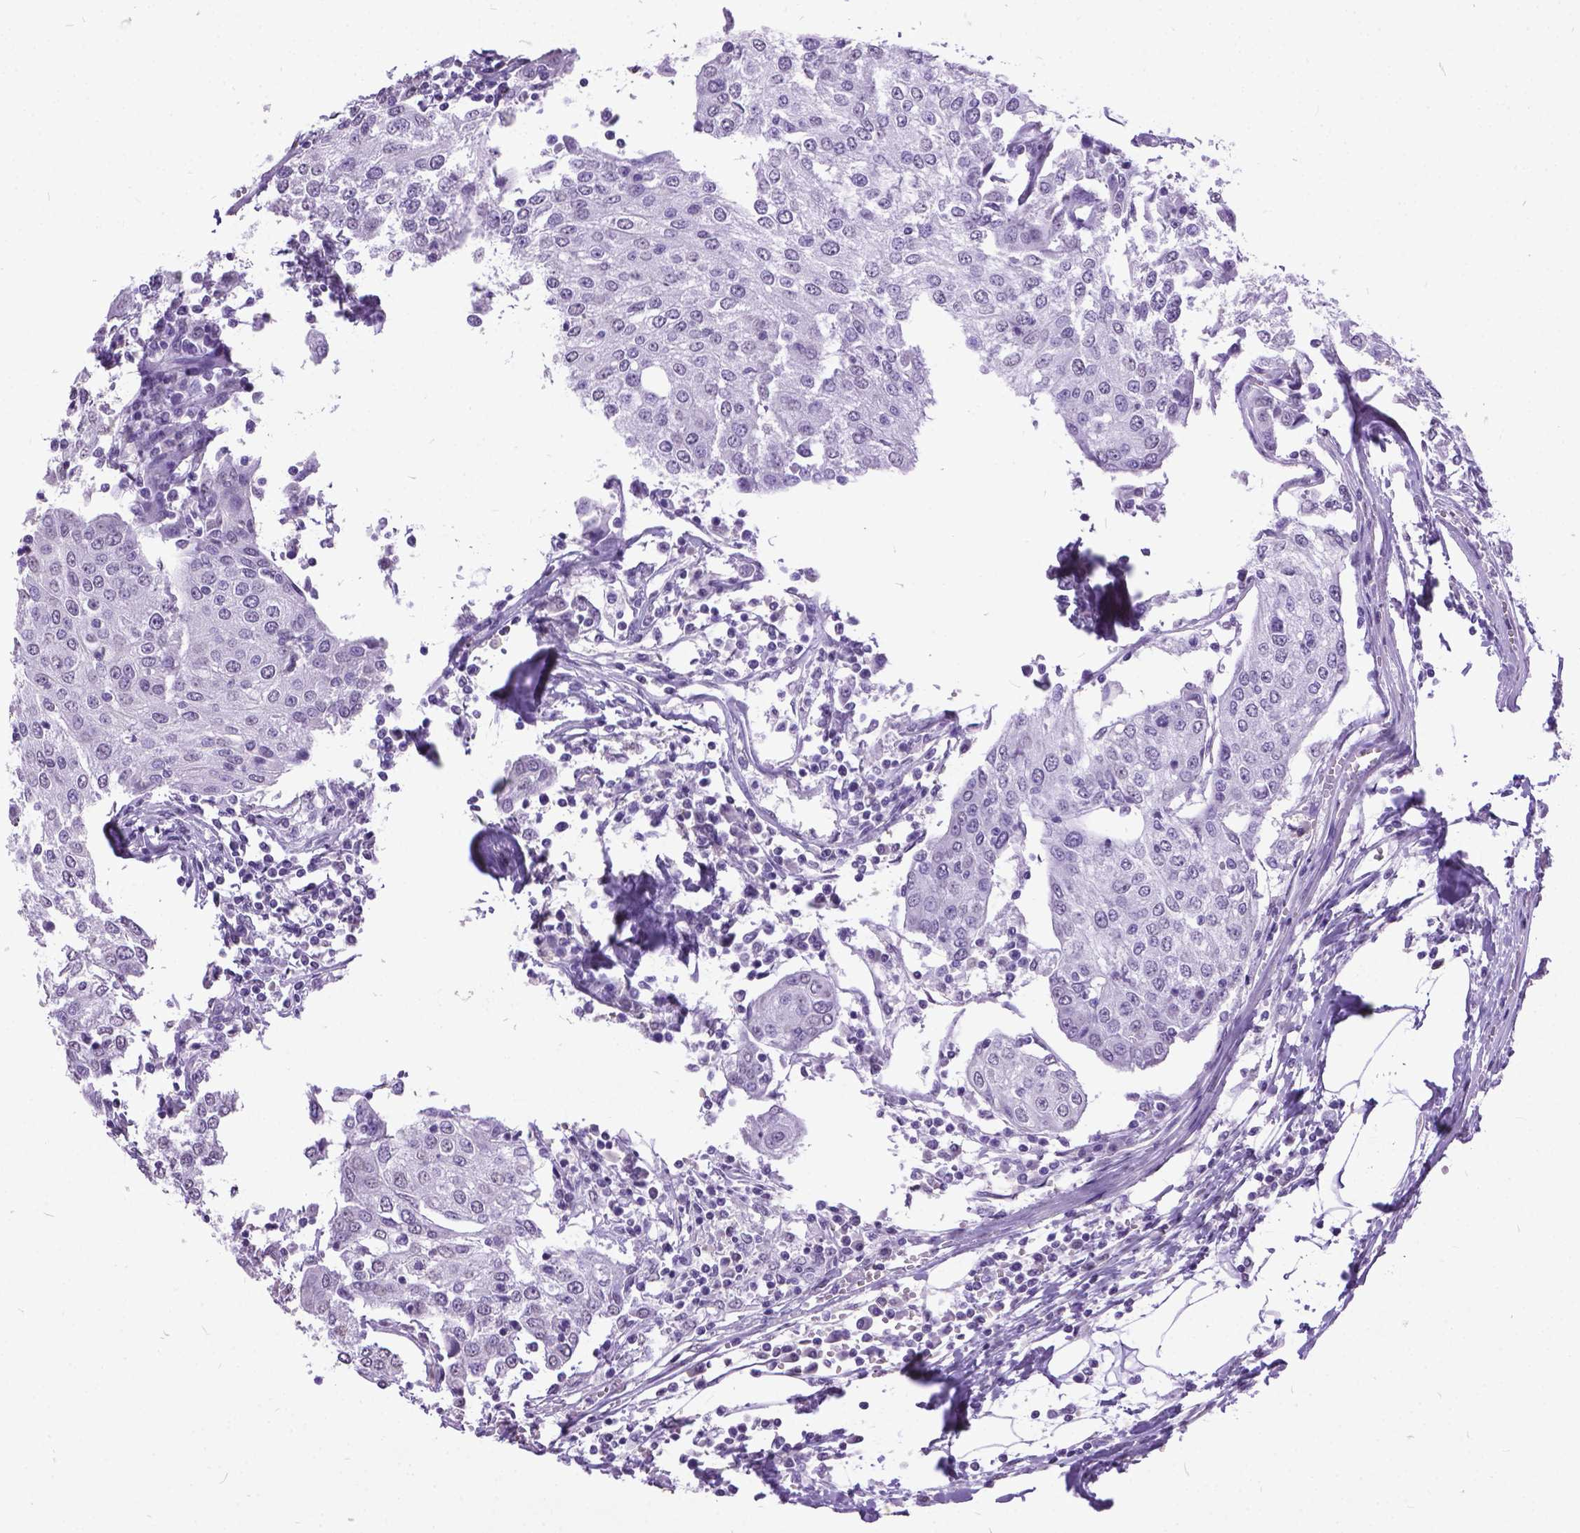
{"staining": {"intensity": "negative", "quantity": "none", "location": "none"}, "tissue": "urothelial cancer", "cell_type": "Tumor cells", "image_type": "cancer", "snomed": [{"axis": "morphology", "description": "Urothelial carcinoma, High grade"}, {"axis": "topography", "description": "Urinary bladder"}], "caption": "High-grade urothelial carcinoma was stained to show a protein in brown. There is no significant expression in tumor cells. (Stains: DAB IHC with hematoxylin counter stain, Microscopy: brightfield microscopy at high magnification).", "gene": "MARCHF10", "patient": {"sex": "female", "age": 85}}